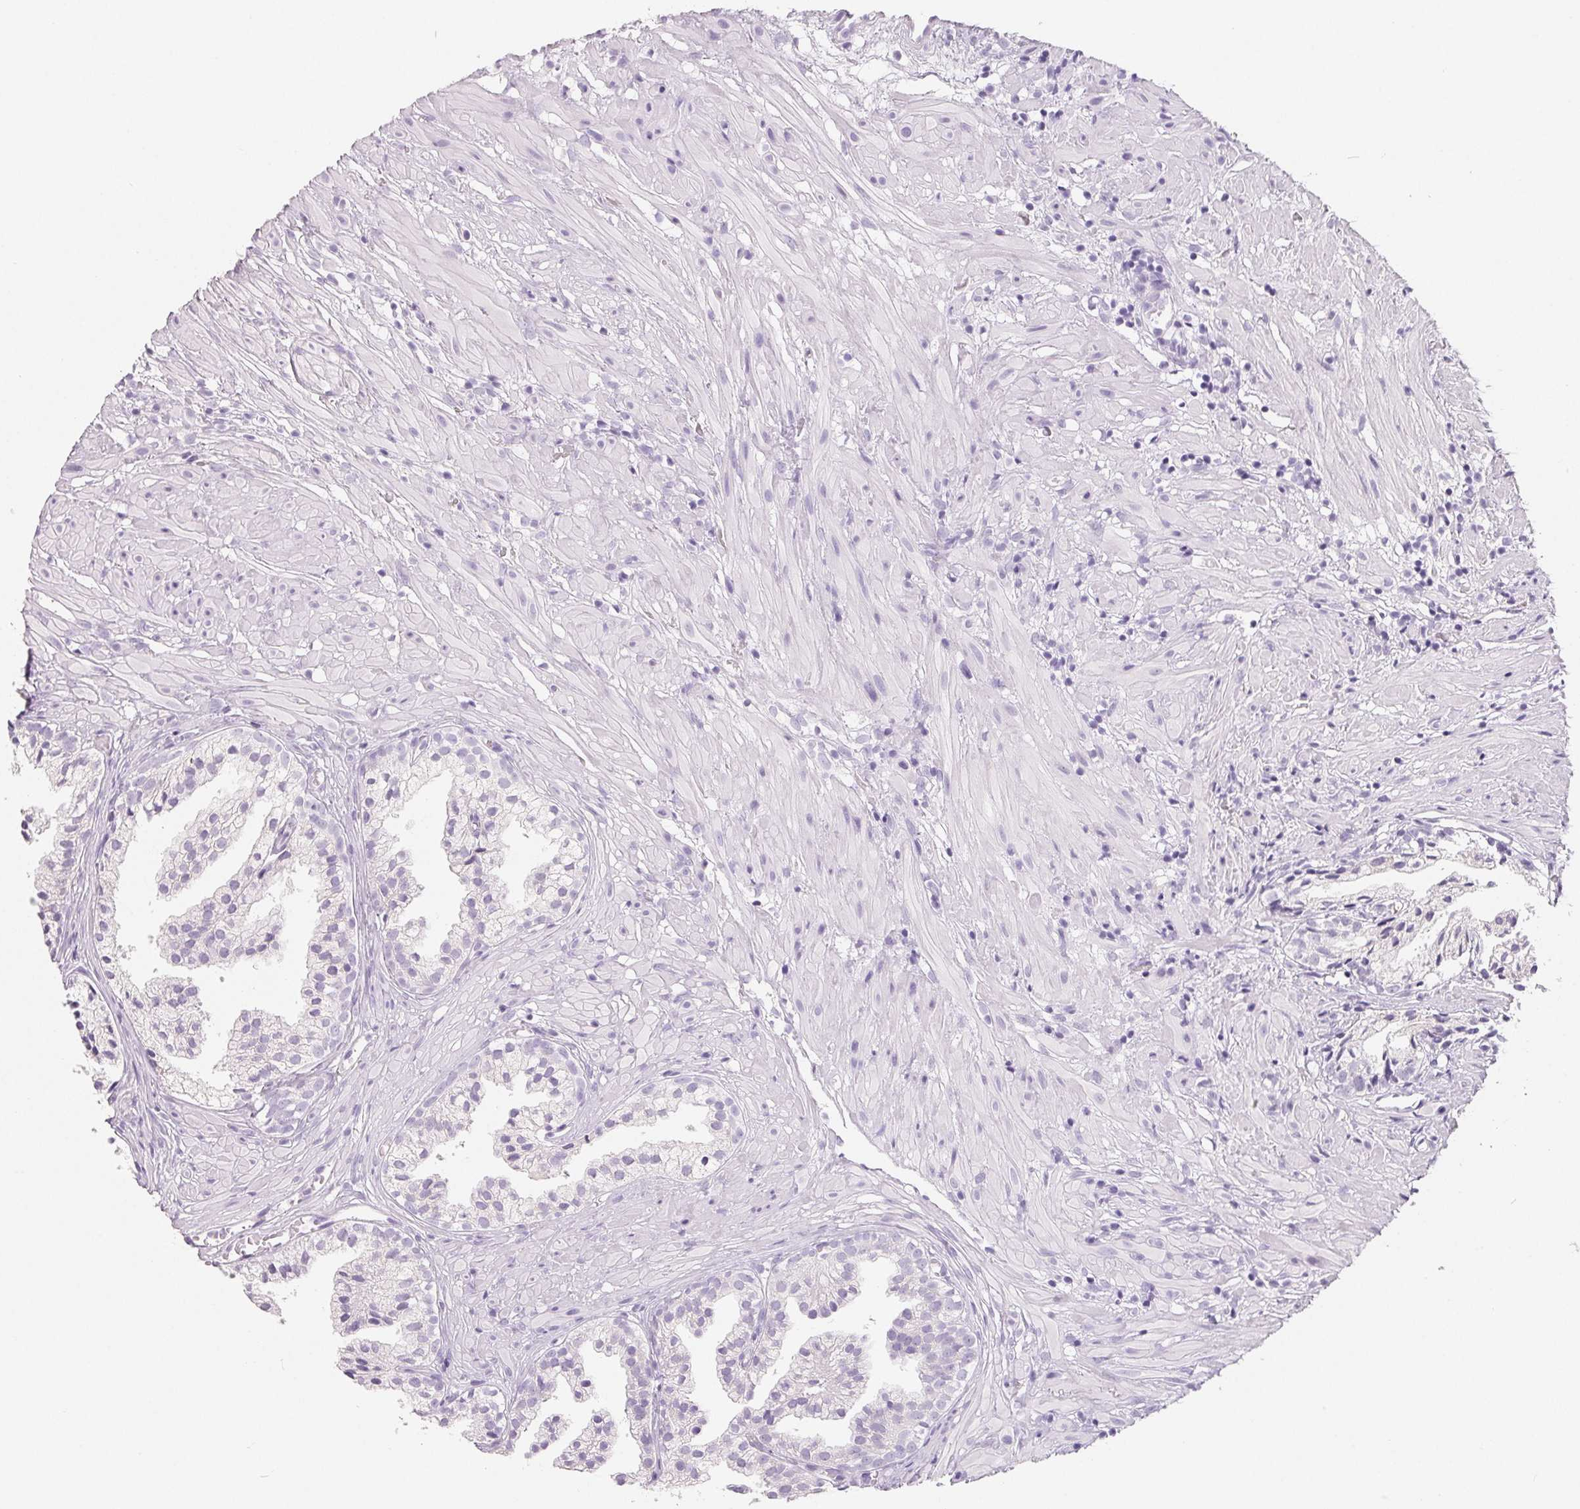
{"staining": {"intensity": "negative", "quantity": "none", "location": "none"}, "tissue": "prostate cancer", "cell_type": "Tumor cells", "image_type": "cancer", "snomed": [{"axis": "morphology", "description": "Adenocarcinoma, High grade"}, {"axis": "topography", "description": "Prostate"}], "caption": "The photomicrograph shows no significant staining in tumor cells of prostate high-grade adenocarcinoma. The staining is performed using DAB brown chromogen with nuclei counter-stained in using hematoxylin.", "gene": "SPACA5B", "patient": {"sex": "male", "age": 58}}